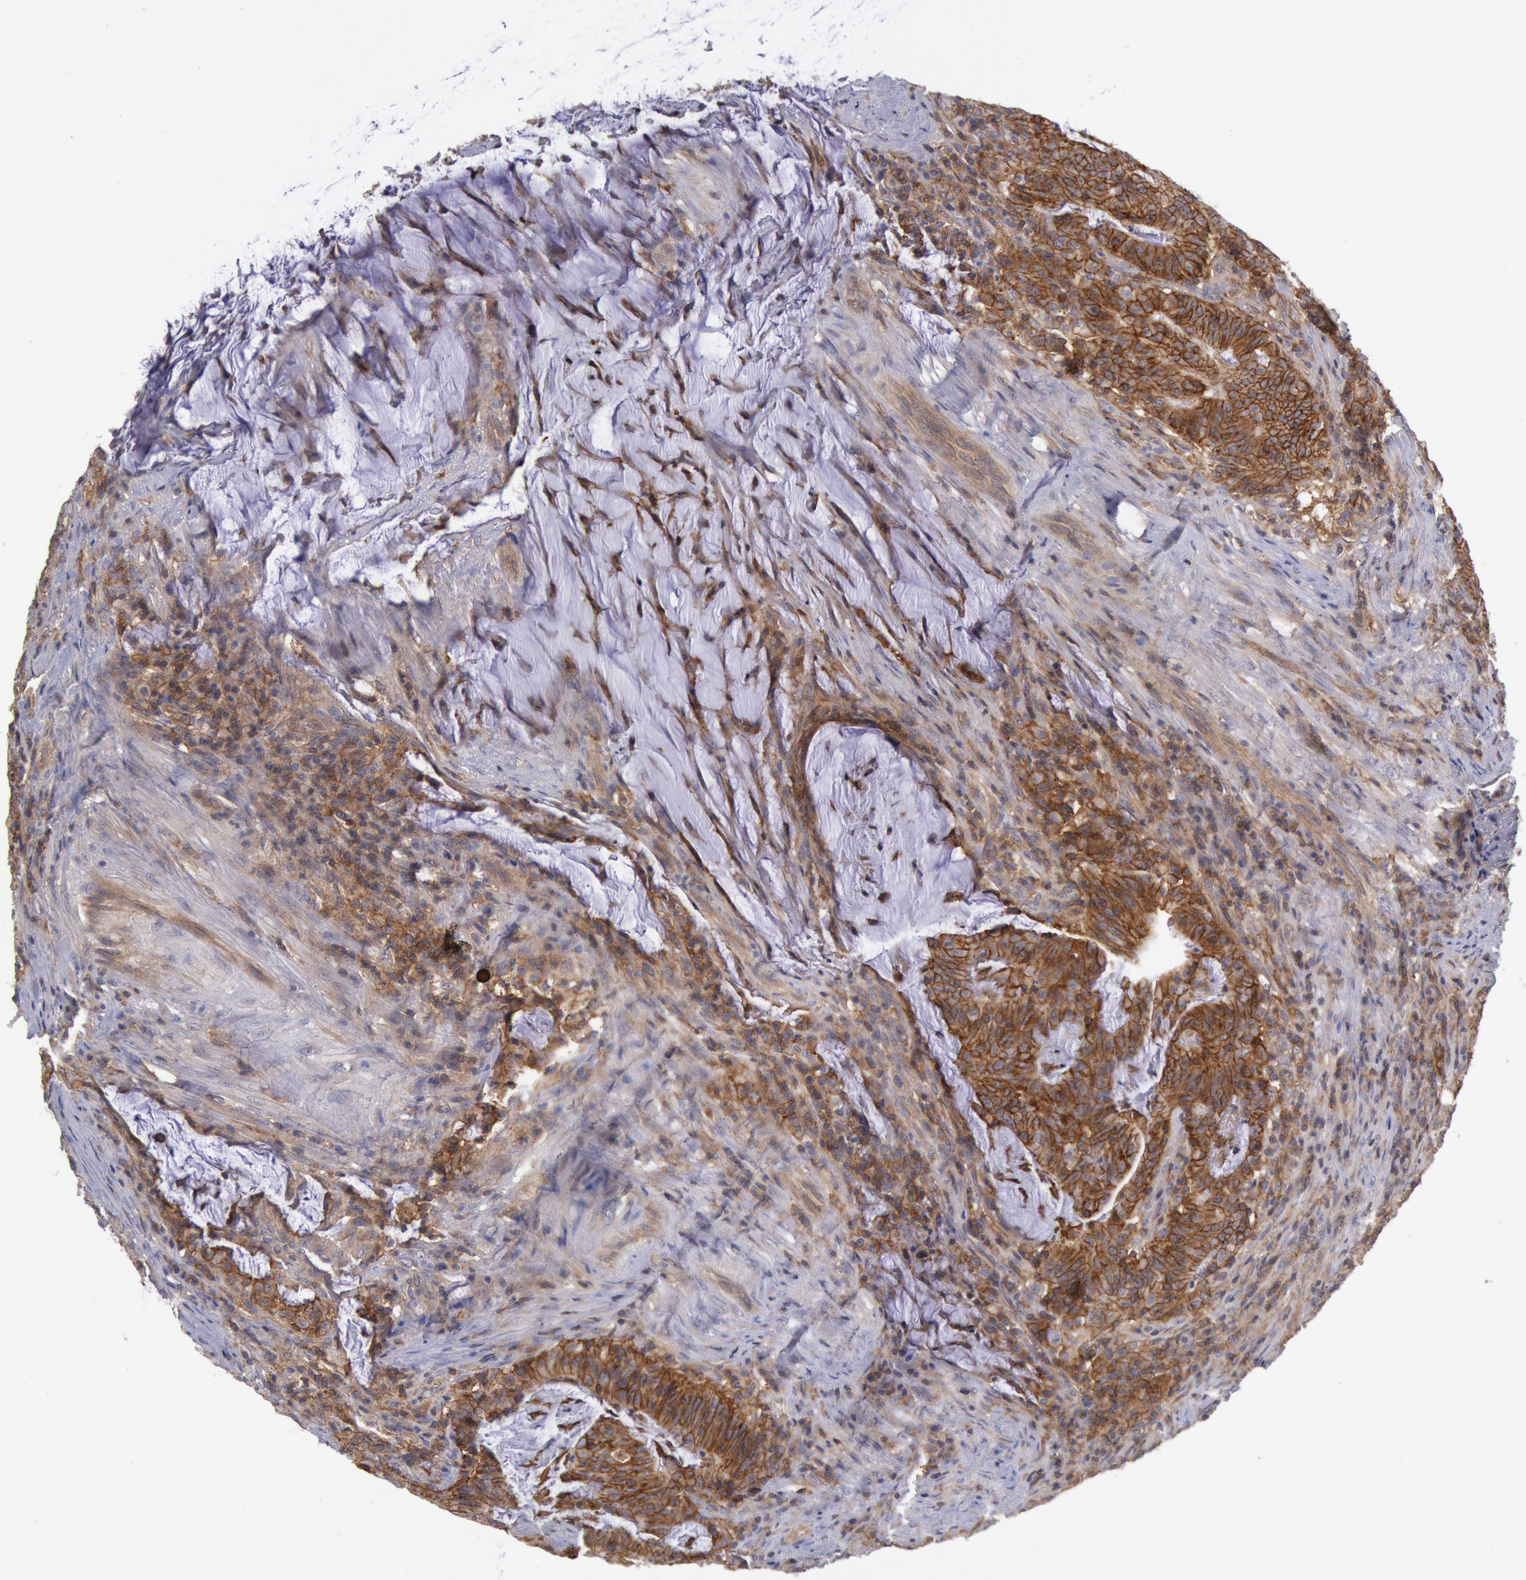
{"staining": {"intensity": "strong", "quantity": ">75%", "location": "cytoplasmic/membranous"}, "tissue": "colorectal cancer", "cell_type": "Tumor cells", "image_type": "cancer", "snomed": [{"axis": "morphology", "description": "Adenocarcinoma, NOS"}, {"axis": "topography", "description": "Colon"}], "caption": "The photomicrograph demonstrates immunohistochemical staining of colorectal cancer. There is strong cytoplasmic/membranous positivity is seen in approximately >75% of tumor cells. Nuclei are stained in blue.", "gene": "STX4", "patient": {"sex": "male", "age": 54}}